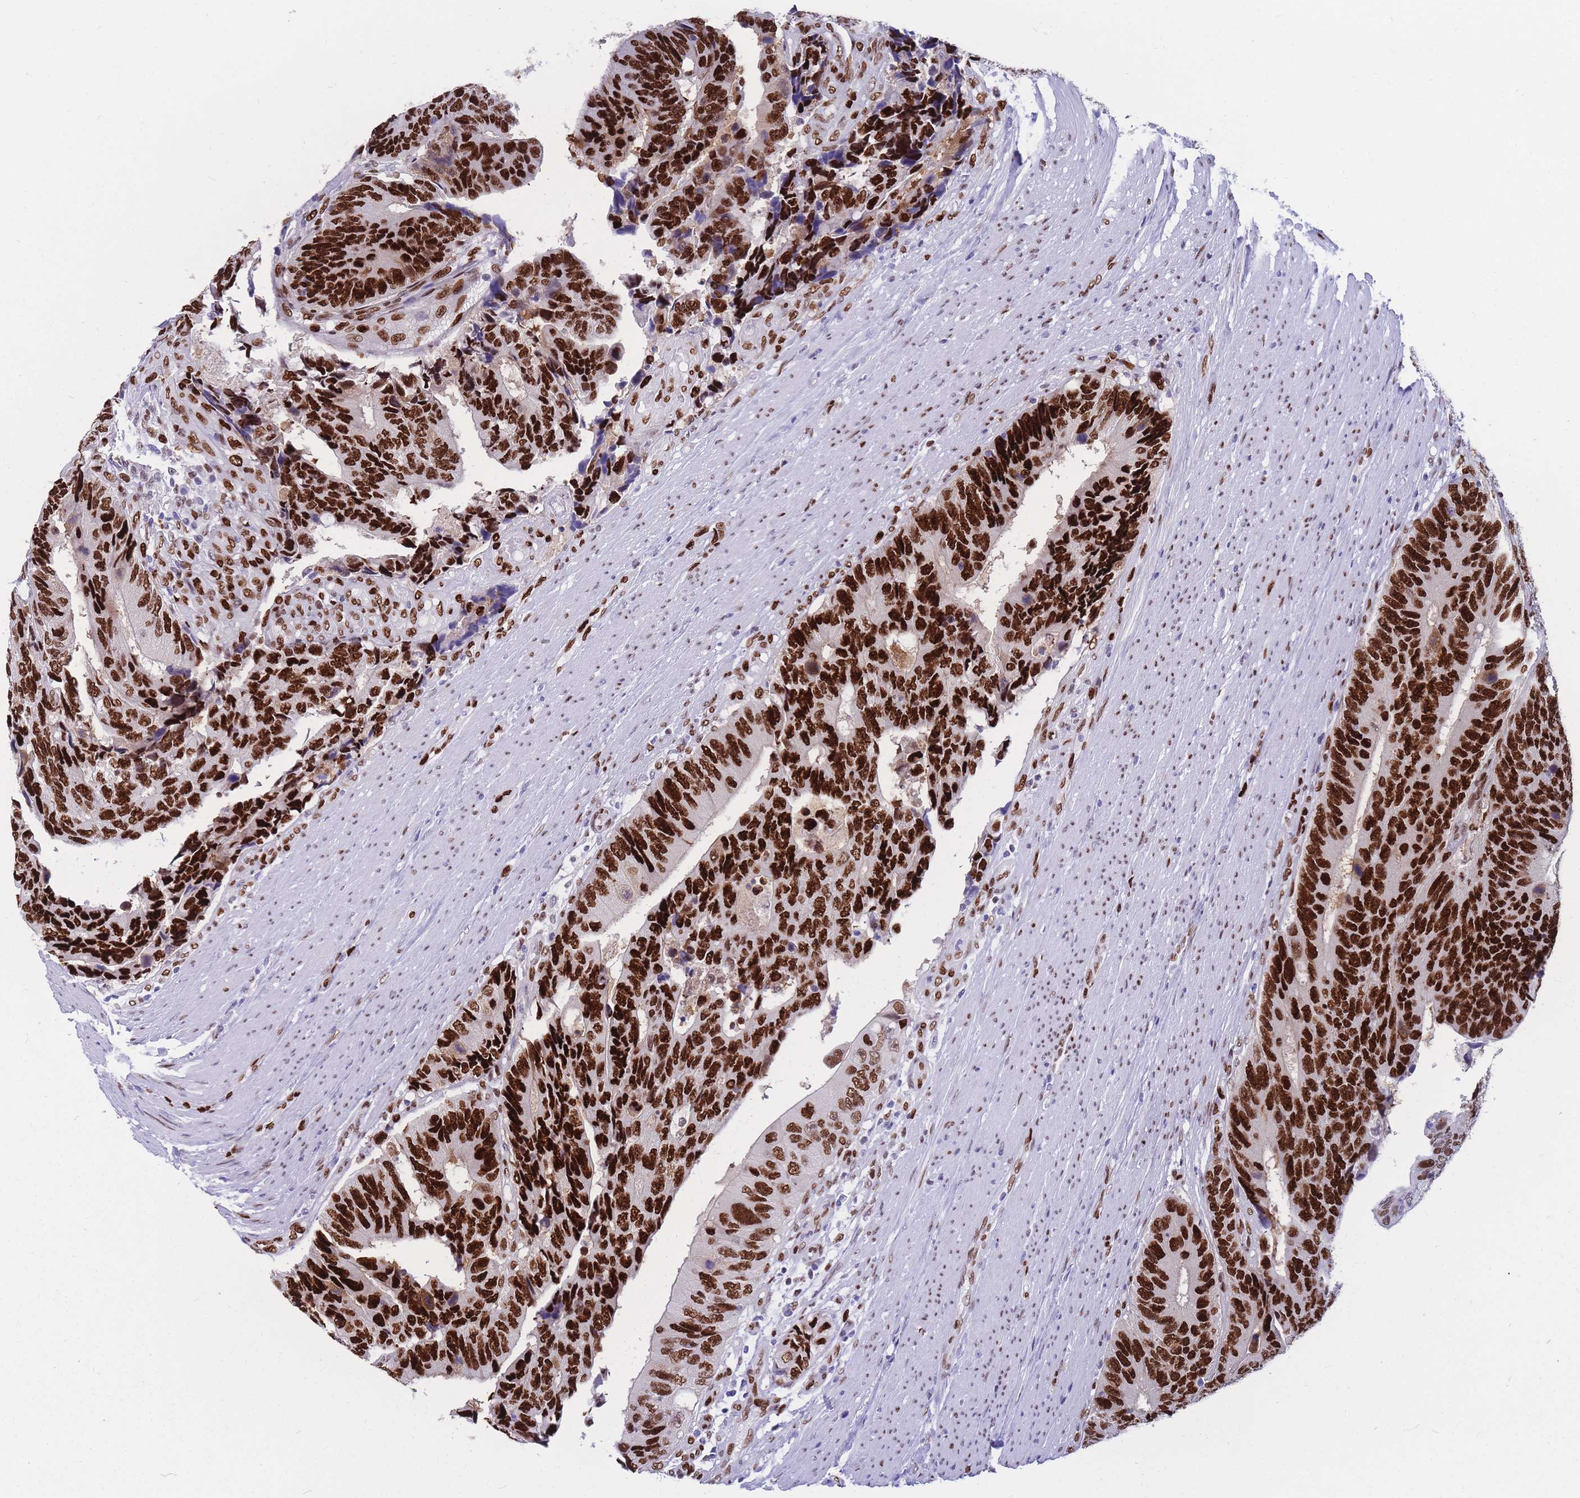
{"staining": {"intensity": "strong", "quantity": ">75%", "location": "nuclear"}, "tissue": "colorectal cancer", "cell_type": "Tumor cells", "image_type": "cancer", "snomed": [{"axis": "morphology", "description": "Adenocarcinoma, NOS"}, {"axis": "topography", "description": "Colon"}], "caption": "A brown stain shows strong nuclear staining of a protein in colorectal adenocarcinoma tumor cells.", "gene": "NASP", "patient": {"sex": "male", "age": 87}}